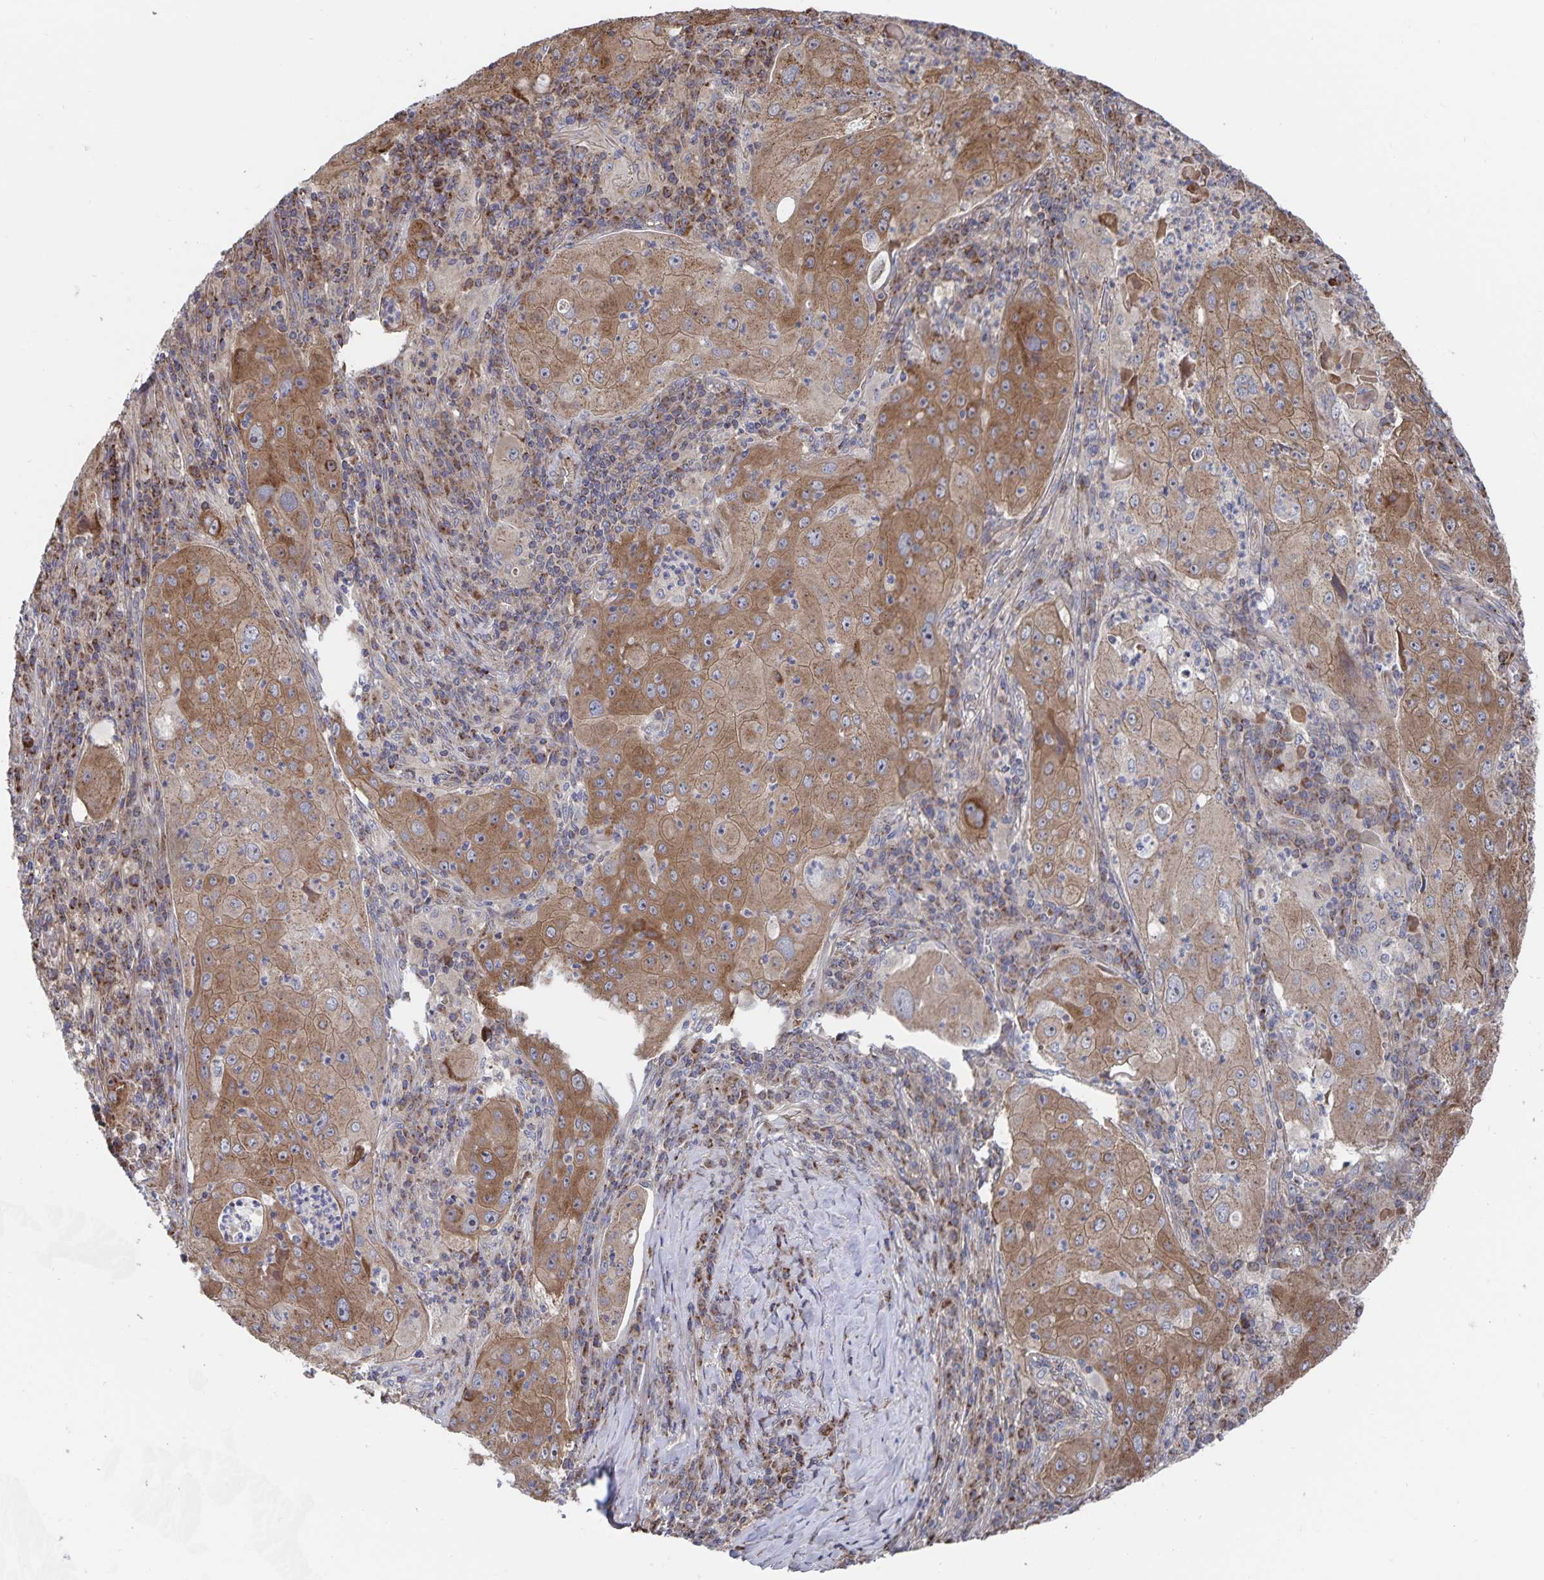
{"staining": {"intensity": "moderate", "quantity": ">75%", "location": "cytoplasmic/membranous"}, "tissue": "lung cancer", "cell_type": "Tumor cells", "image_type": "cancer", "snomed": [{"axis": "morphology", "description": "Squamous cell carcinoma, NOS"}, {"axis": "topography", "description": "Lung"}], "caption": "IHC micrograph of human squamous cell carcinoma (lung) stained for a protein (brown), which displays medium levels of moderate cytoplasmic/membranous positivity in about >75% of tumor cells.", "gene": "ACACA", "patient": {"sex": "female", "age": 59}}